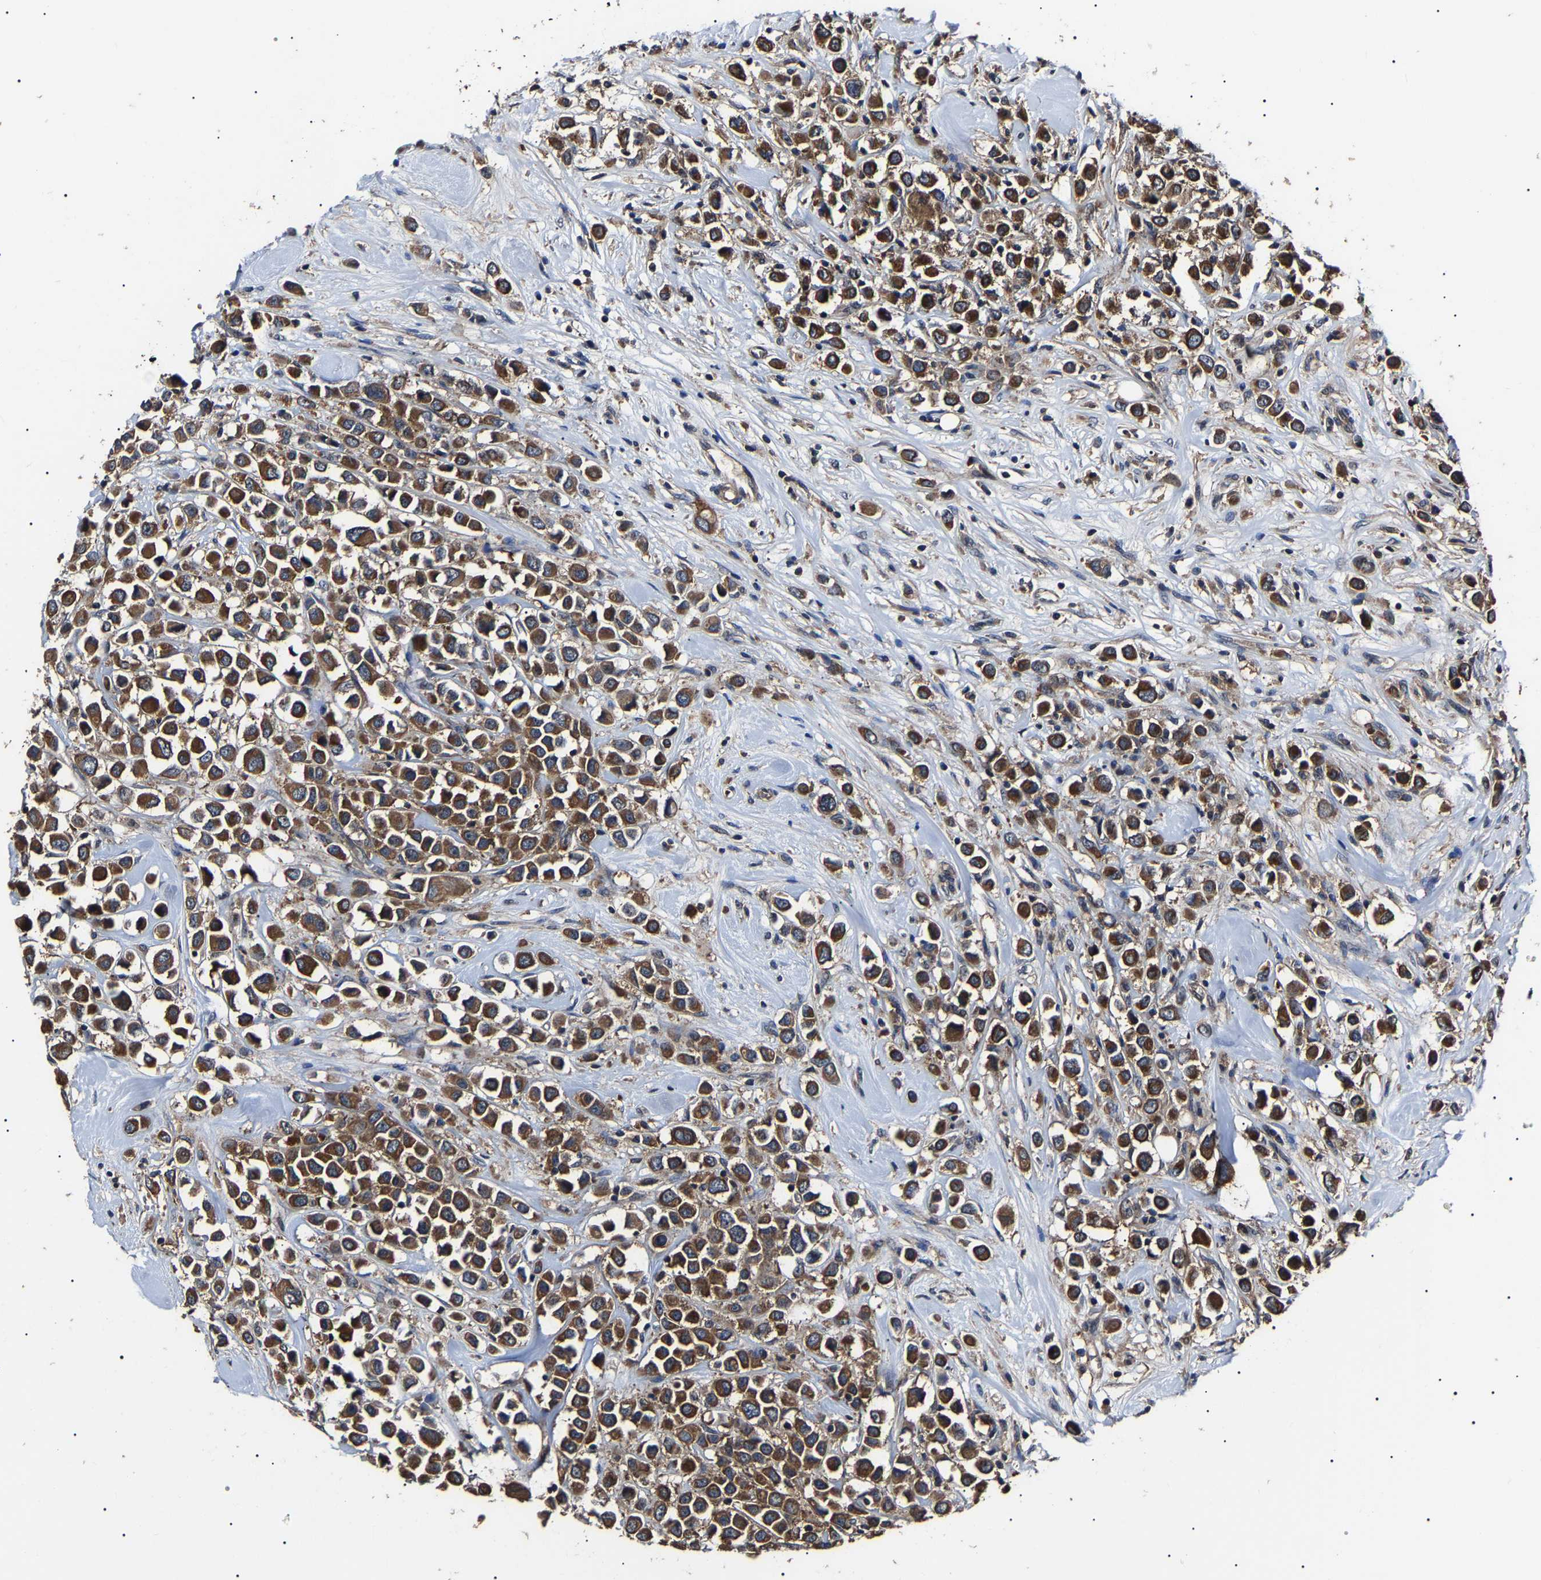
{"staining": {"intensity": "strong", "quantity": ">75%", "location": "cytoplasmic/membranous"}, "tissue": "breast cancer", "cell_type": "Tumor cells", "image_type": "cancer", "snomed": [{"axis": "morphology", "description": "Duct carcinoma"}, {"axis": "topography", "description": "Breast"}], "caption": "A photomicrograph of human breast infiltrating ductal carcinoma stained for a protein demonstrates strong cytoplasmic/membranous brown staining in tumor cells. (brown staining indicates protein expression, while blue staining denotes nuclei).", "gene": "CCT8", "patient": {"sex": "female", "age": 61}}